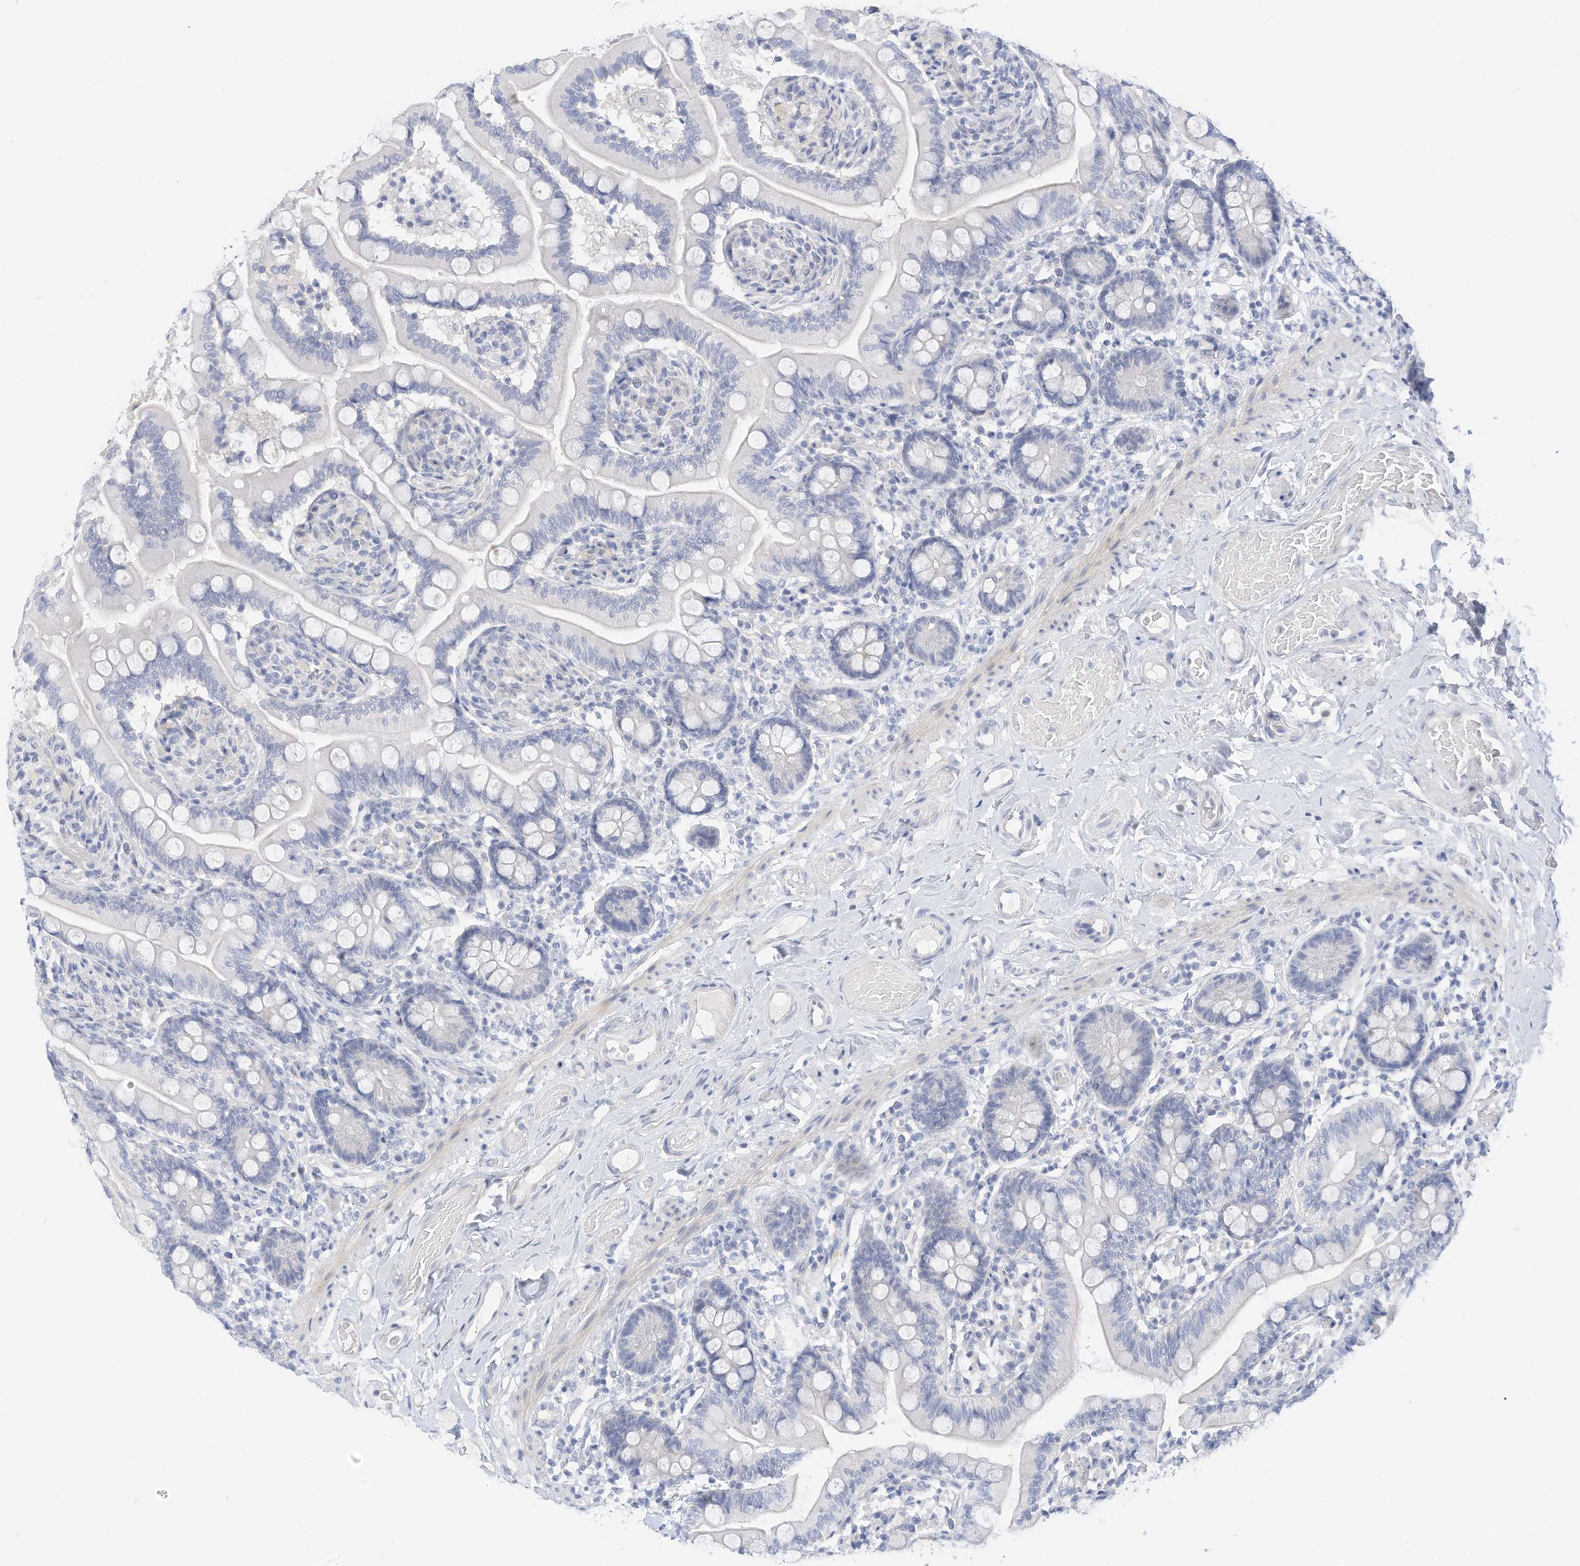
{"staining": {"intensity": "negative", "quantity": "none", "location": "none"}, "tissue": "small intestine", "cell_type": "Glandular cells", "image_type": "normal", "snomed": [{"axis": "morphology", "description": "Normal tissue, NOS"}, {"axis": "topography", "description": "Small intestine"}], "caption": "Photomicrograph shows no protein staining in glandular cells of benign small intestine.", "gene": "SPOCD1", "patient": {"sex": "female", "age": 64}}